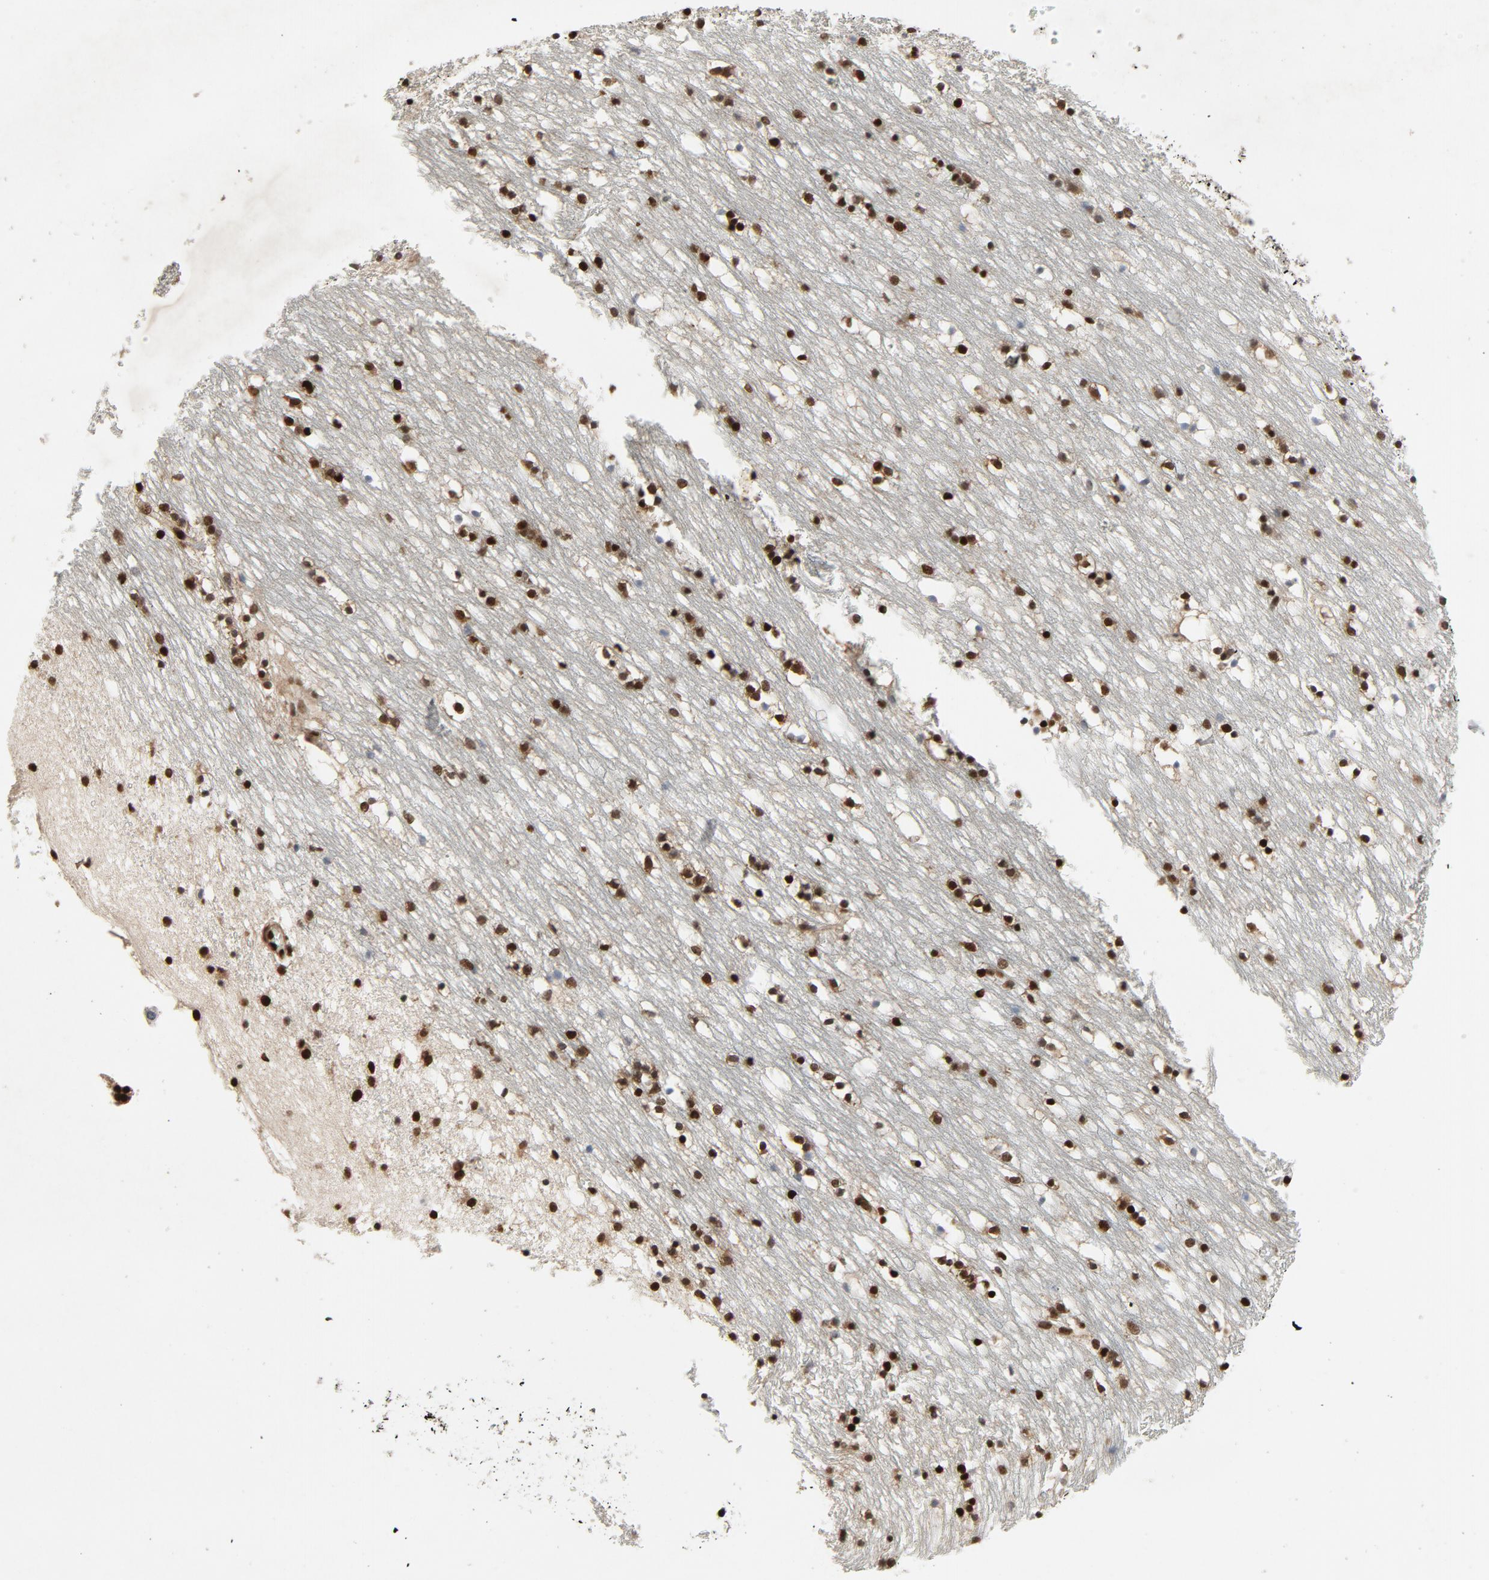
{"staining": {"intensity": "strong", "quantity": ">75%", "location": "nuclear"}, "tissue": "caudate", "cell_type": "Glial cells", "image_type": "normal", "snomed": [{"axis": "morphology", "description": "Normal tissue, NOS"}, {"axis": "topography", "description": "Lateral ventricle wall"}], "caption": "Immunohistochemical staining of unremarkable human caudate shows high levels of strong nuclear expression in about >75% of glial cells. The staining was performed using DAB, with brown indicating positive protein expression. Nuclei are stained blue with hematoxylin.", "gene": "SMARCD1", "patient": {"sex": "male", "age": 45}}